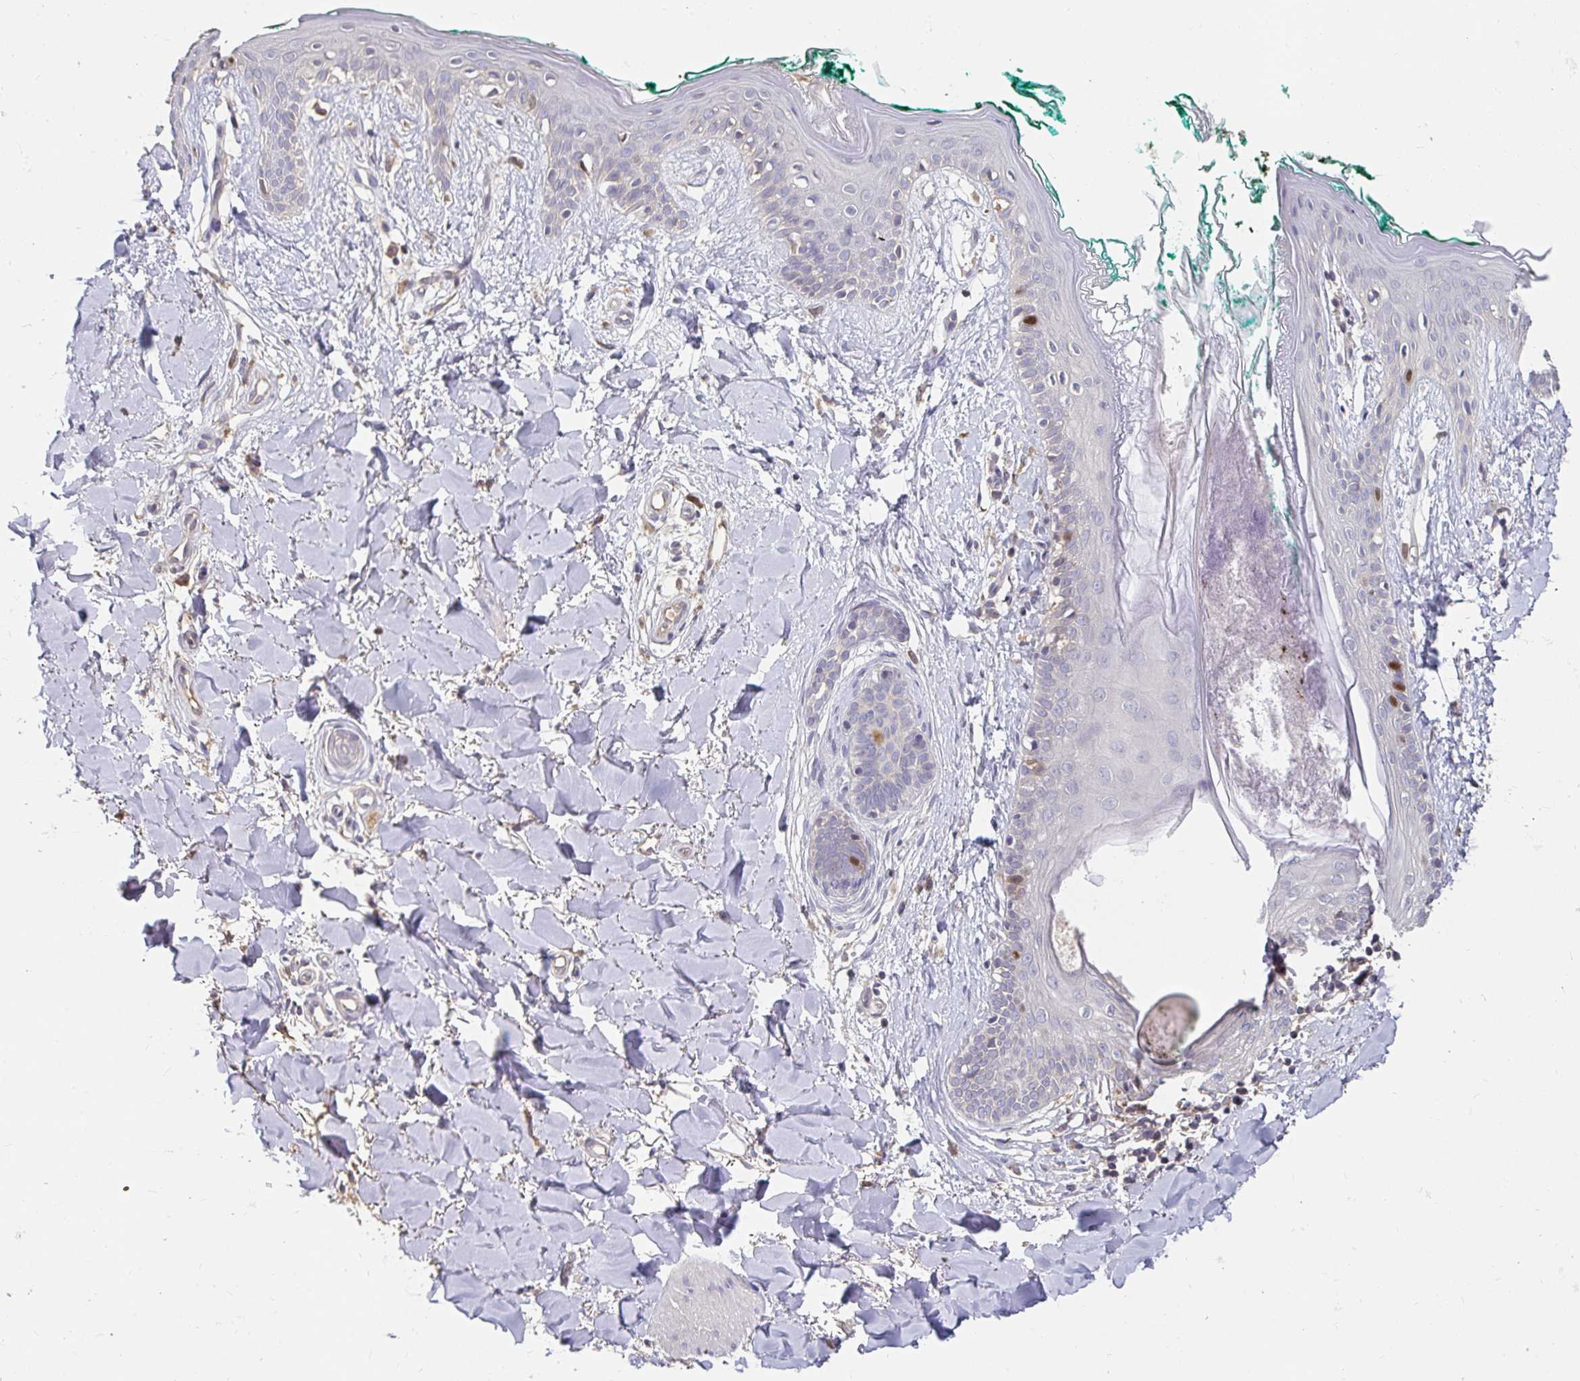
{"staining": {"intensity": "weak", "quantity": "25%-75%", "location": "nuclear"}, "tissue": "skin", "cell_type": "Fibroblasts", "image_type": "normal", "snomed": [{"axis": "morphology", "description": "Normal tissue, NOS"}, {"axis": "topography", "description": "Skin"}], "caption": "A brown stain shows weak nuclear positivity of a protein in fibroblasts of benign human skin. The protein is shown in brown color, while the nuclei are stained blue.", "gene": "ANLN", "patient": {"sex": "female", "age": 34}}